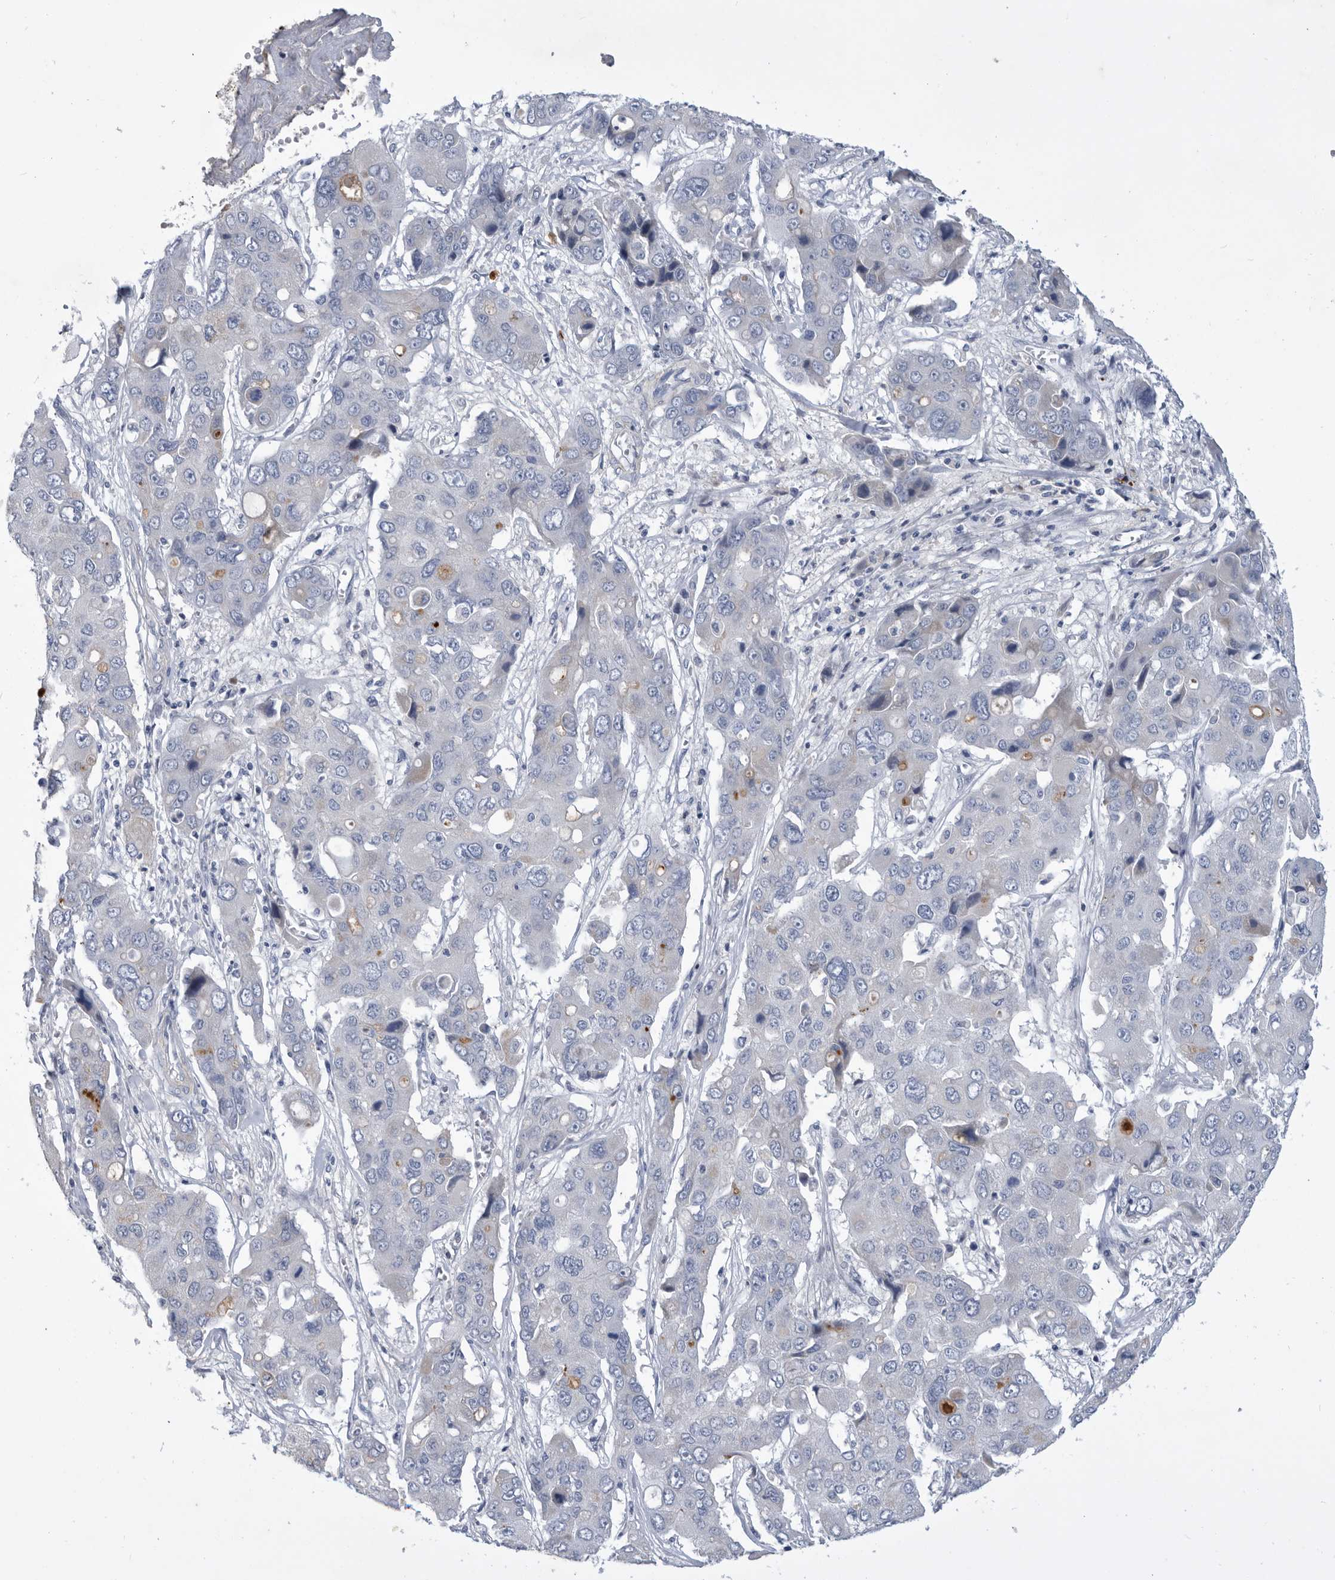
{"staining": {"intensity": "negative", "quantity": "none", "location": "none"}, "tissue": "liver cancer", "cell_type": "Tumor cells", "image_type": "cancer", "snomed": [{"axis": "morphology", "description": "Cholangiocarcinoma"}, {"axis": "topography", "description": "Liver"}], "caption": "There is no significant expression in tumor cells of liver cholangiocarcinoma. Nuclei are stained in blue.", "gene": "BTBD6", "patient": {"sex": "male", "age": 67}}